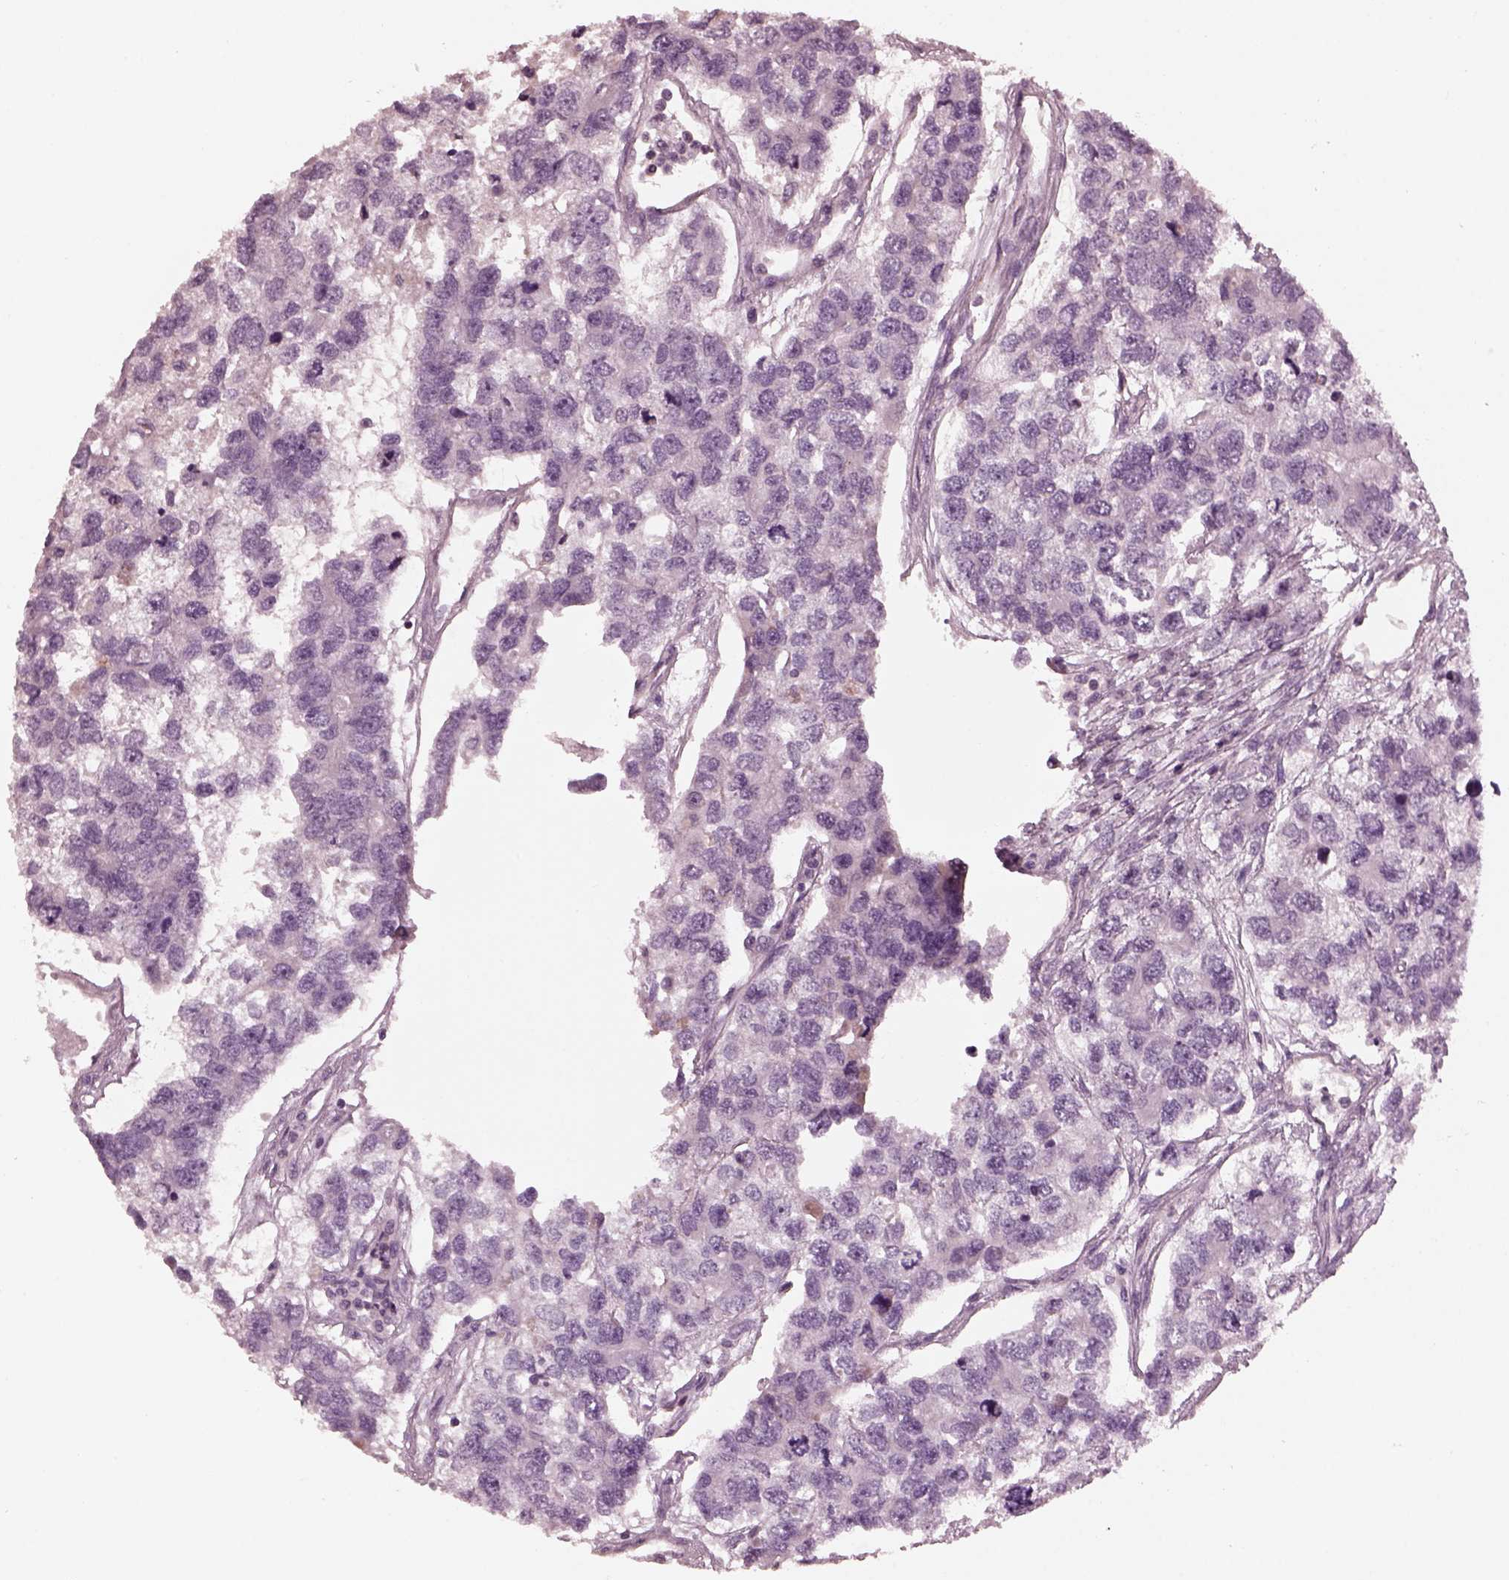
{"staining": {"intensity": "negative", "quantity": "none", "location": "none"}, "tissue": "testis cancer", "cell_type": "Tumor cells", "image_type": "cancer", "snomed": [{"axis": "morphology", "description": "Seminoma, NOS"}, {"axis": "topography", "description": "Testis"}], "caption": "Immunohistochemistry (IHC) histopathology image of human testis cancer (seminoma) stained for a protein (brown), which shows no staining in tumor cells.", "gene": "TSKS", "patient": {"sex": "male", "age": 52}}